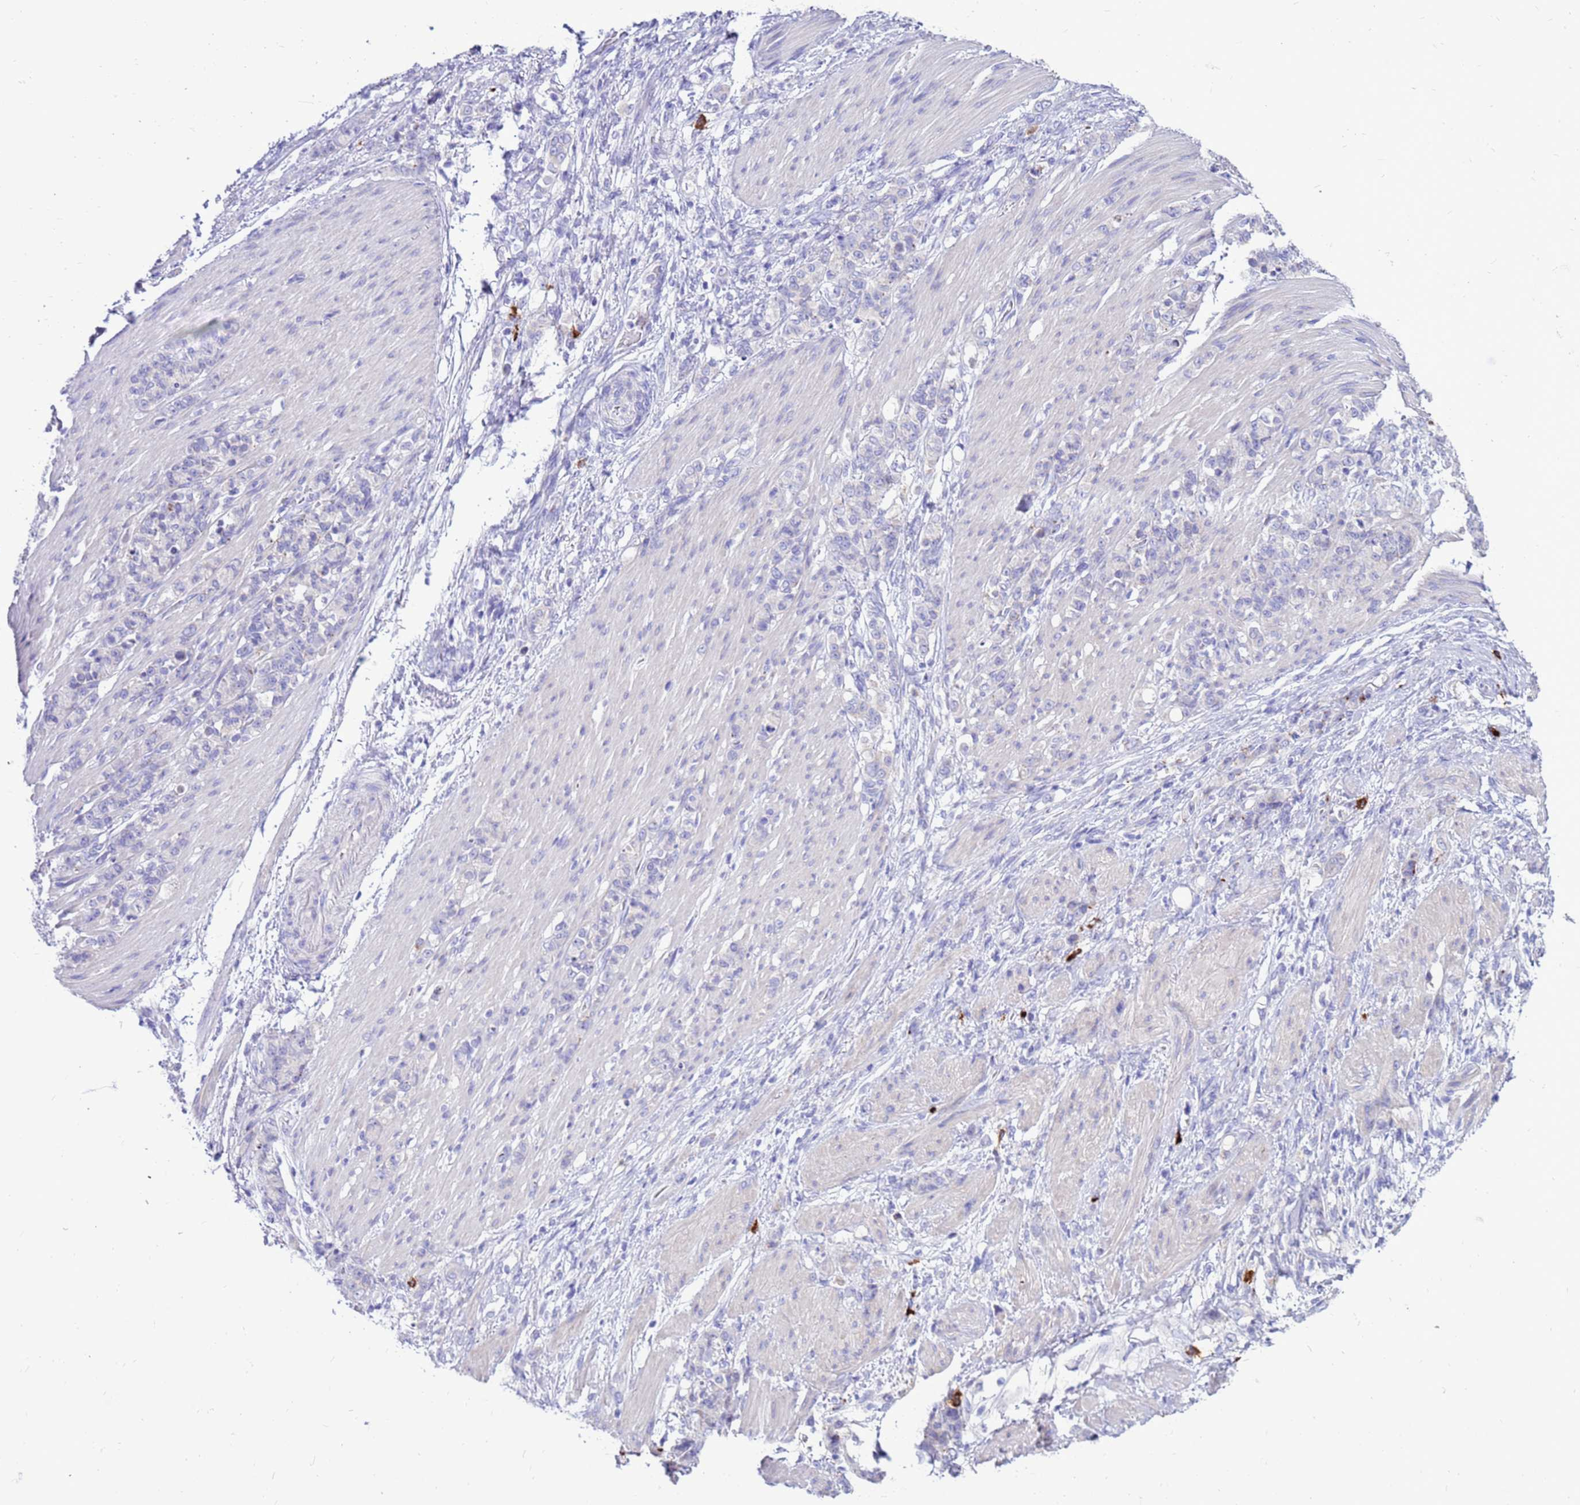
{"staining": {"intensity": "negative", "quantity": "none", "location": "none"}, "tissue": "stomach cancer", "cell_type": "Tumor cells", "image_type": "cancer", "snomed": [{"axis": "morphology", "description": "Adenocarcinoma, NOS"}, {"axis": "topography", "description": "Stomach"}], "caption": "IHC image of human stomach adenocarcinoma stained for a protein (brown), which reveals no staining in tumor cells. (DAB immunohistochemistry visualized using brightfield microscopy, high magnification).", "gene": "PDE10A", "patient": {"sex": "female", "age": 79}}